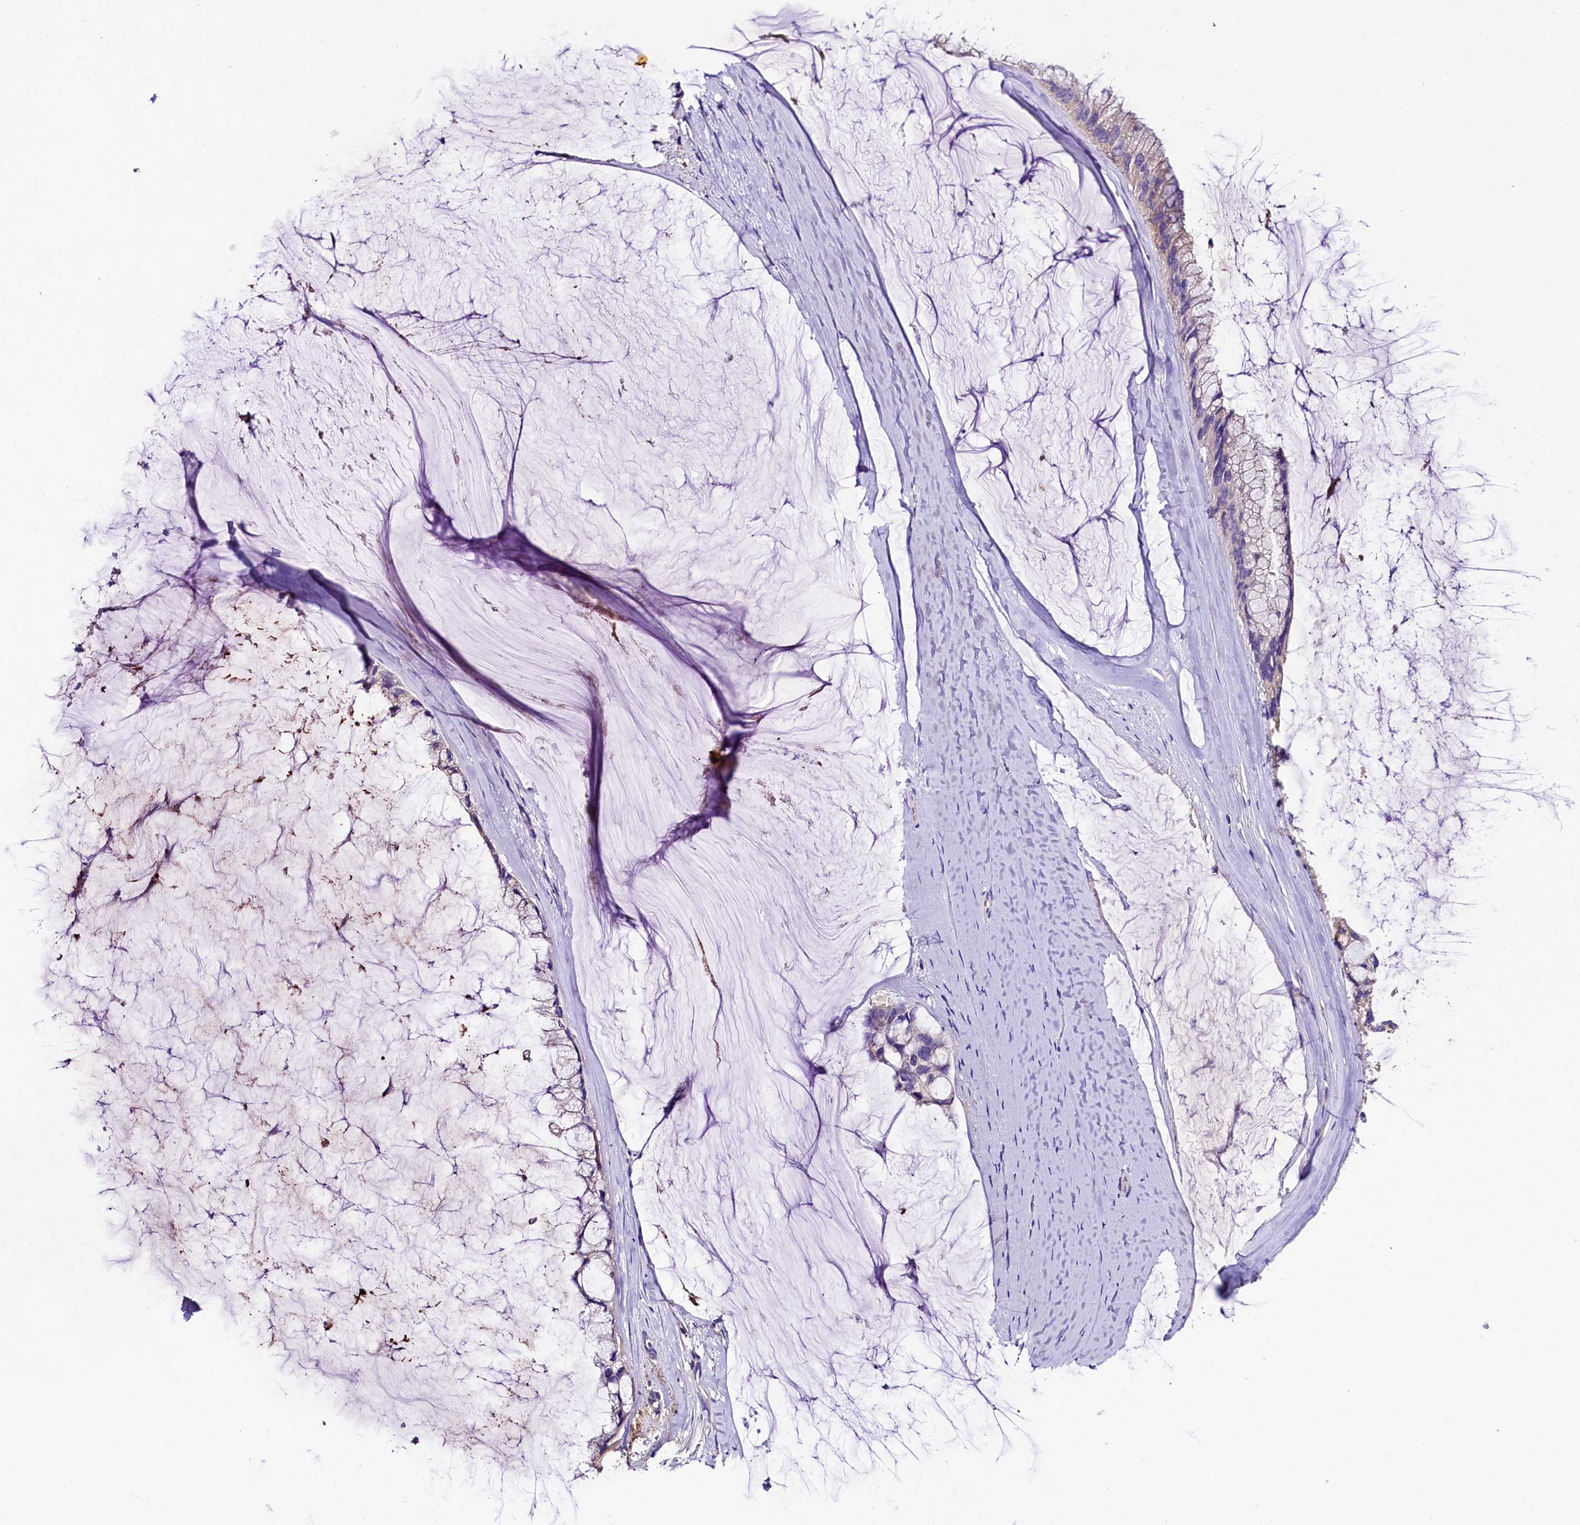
{"staining": {"intensity": "weak", "quantity": "<25%", "location": "cytoplasmic/membranous"}, "tissue": "ovarian cancer", "cell_type": "Tumor cells", "image_type": "cancer", "snomed": [{"axis": "morphology", "description": "Cystadenocarcinoma, mucinous, NOS"}, {"axis": "topography", "description": "Ovary"}], "caption": "There is no significant staining in tumor cells of mucinous cystadenocarcinoma (ovarian). (DAB IHC with hematoxylin counter stain).", "gene": "SIX5", "patient": {"sex": "female", "age": 39}}